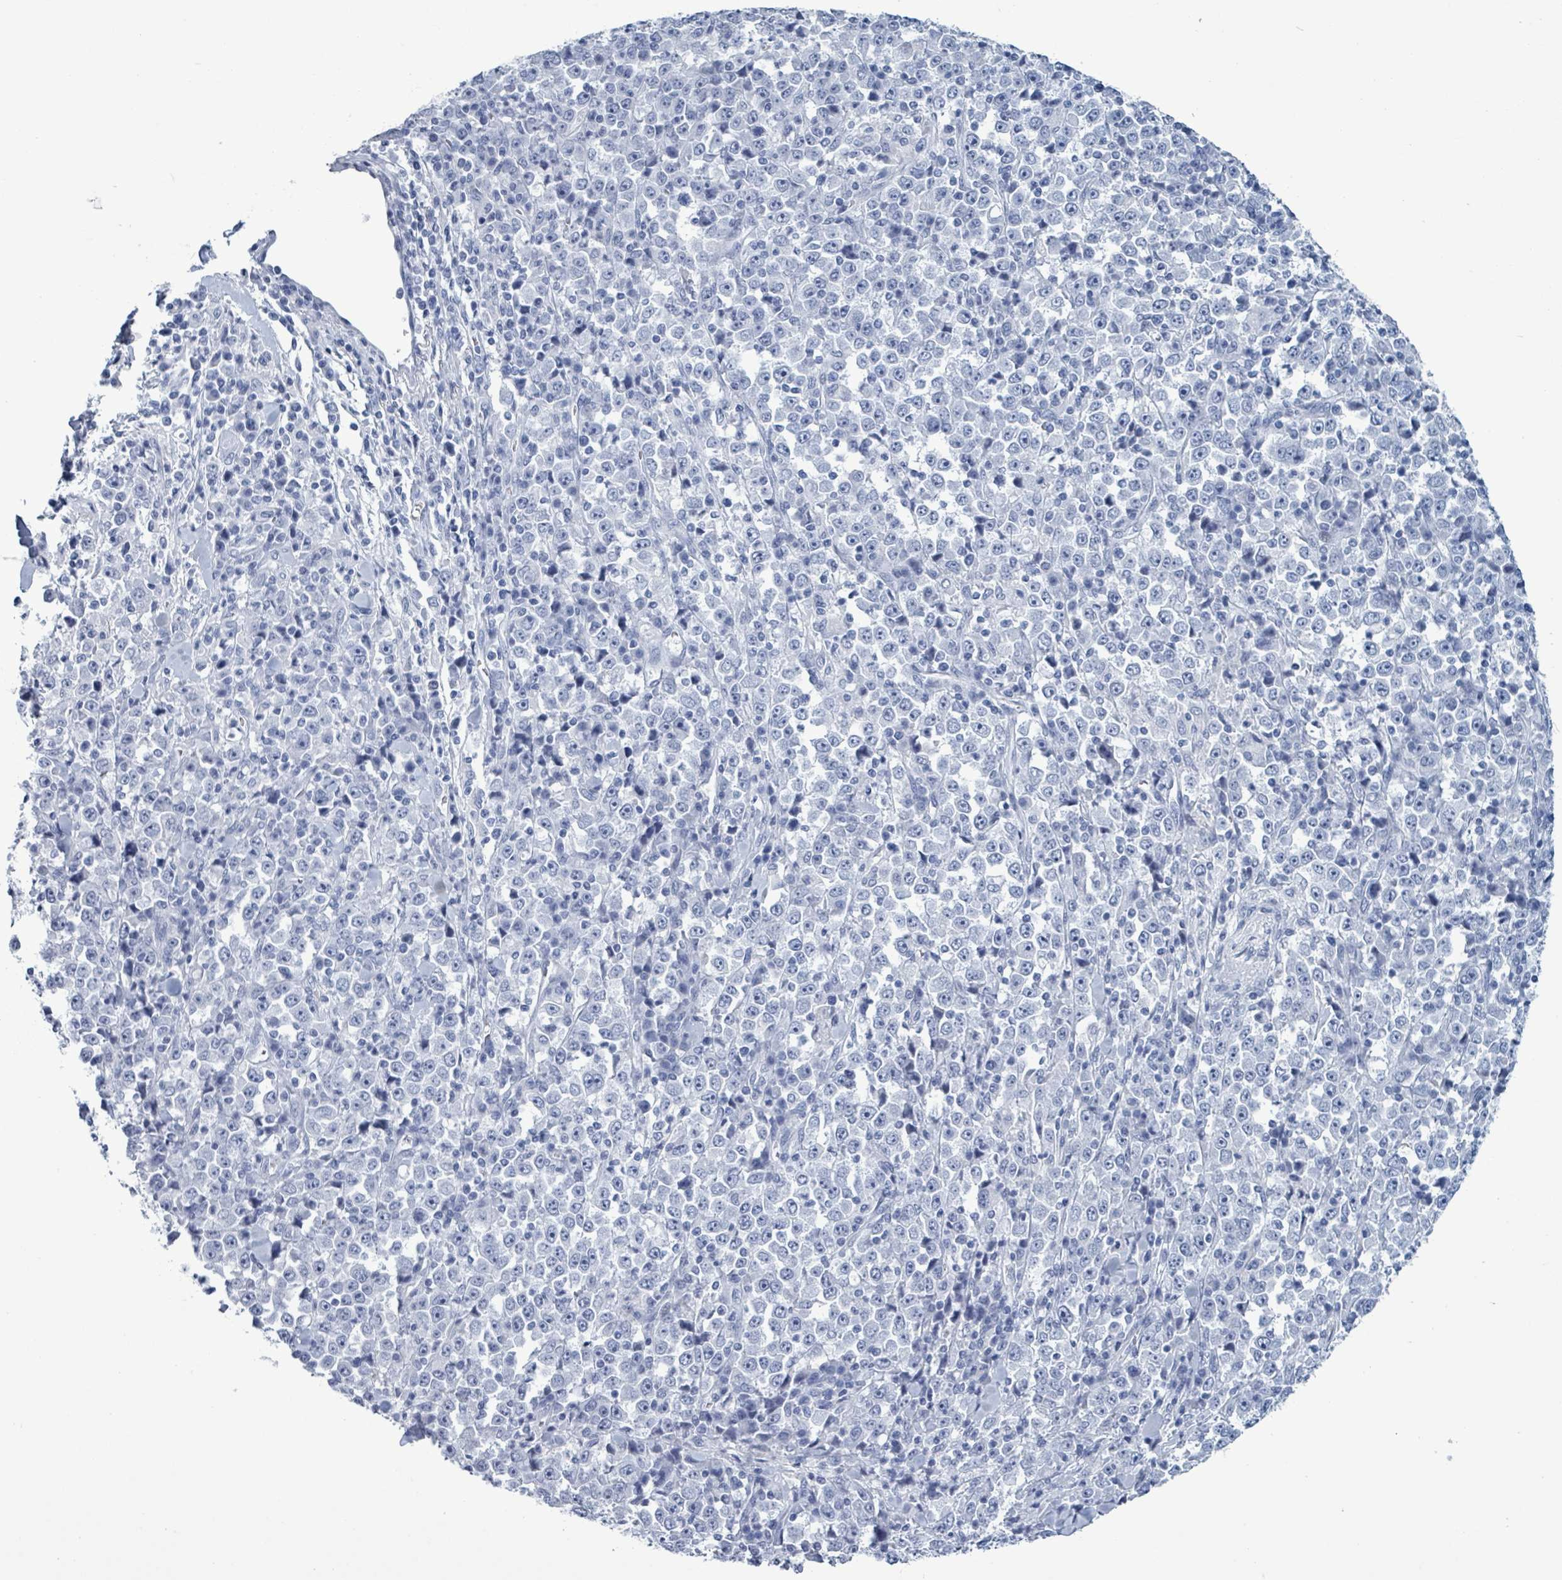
{"staining": {"intensity": "negative", "quantity": "none", "location": "none"}, "tissue": "stomach cancer", "cell_type": "Tumor cells", "image_type": "cancer", "snomed": [{"axis": "morphology", "description": "Normal tissue, NOS"}, {"axis": "morphology", "description": "Adenocarcinoma, NOS"}, {"axis": "topography", "description": "Stomach, upper"}, {"axis": "topography", "description": "Stomach"}], "caption": "Immunohistochemical staining of human stomach adenocarcinoma displays no significant staining in tumor cells.", "gene": "NKX2-1", "patient": {"sex": "male", "age": 59}}